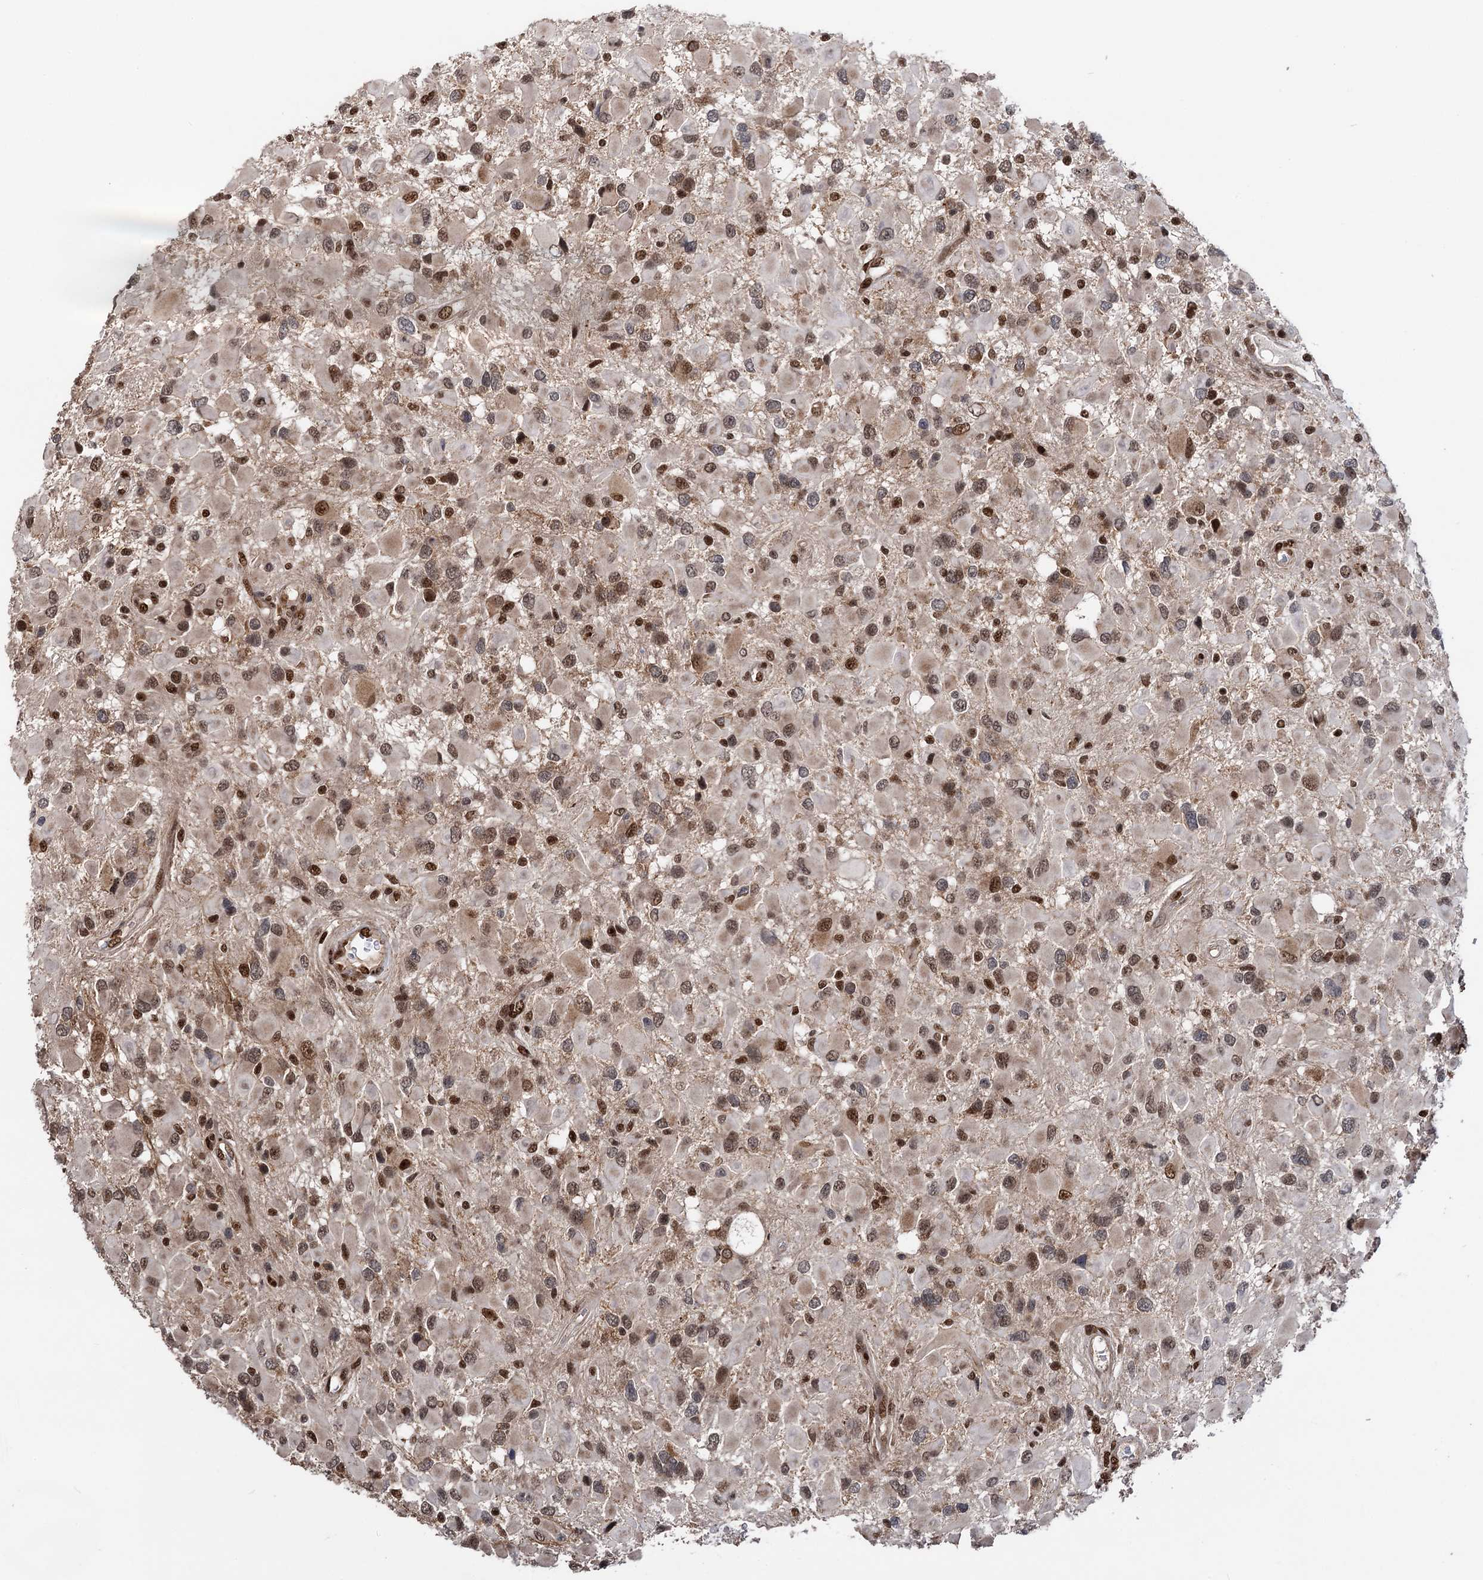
{"staining": {"intensity": "moderate", "quantity": ">75%", "location": "nuclear"}, "tissue": "glioma", "cell_type": "Tumor cells", "image_type": "cancer", "snomed": [{"axis": "morphology", "description": "Glioma, malignant, High grade"}, {"axis": "topography", "description": "Brain"}], "caption": "IHC of malignant glioma (high-grade) demonstrates medium levels of moderate nuclear expression in about >75% of tumor cells.", "gene": "MESD", "patient": {"sex": "male", "age": 53}}